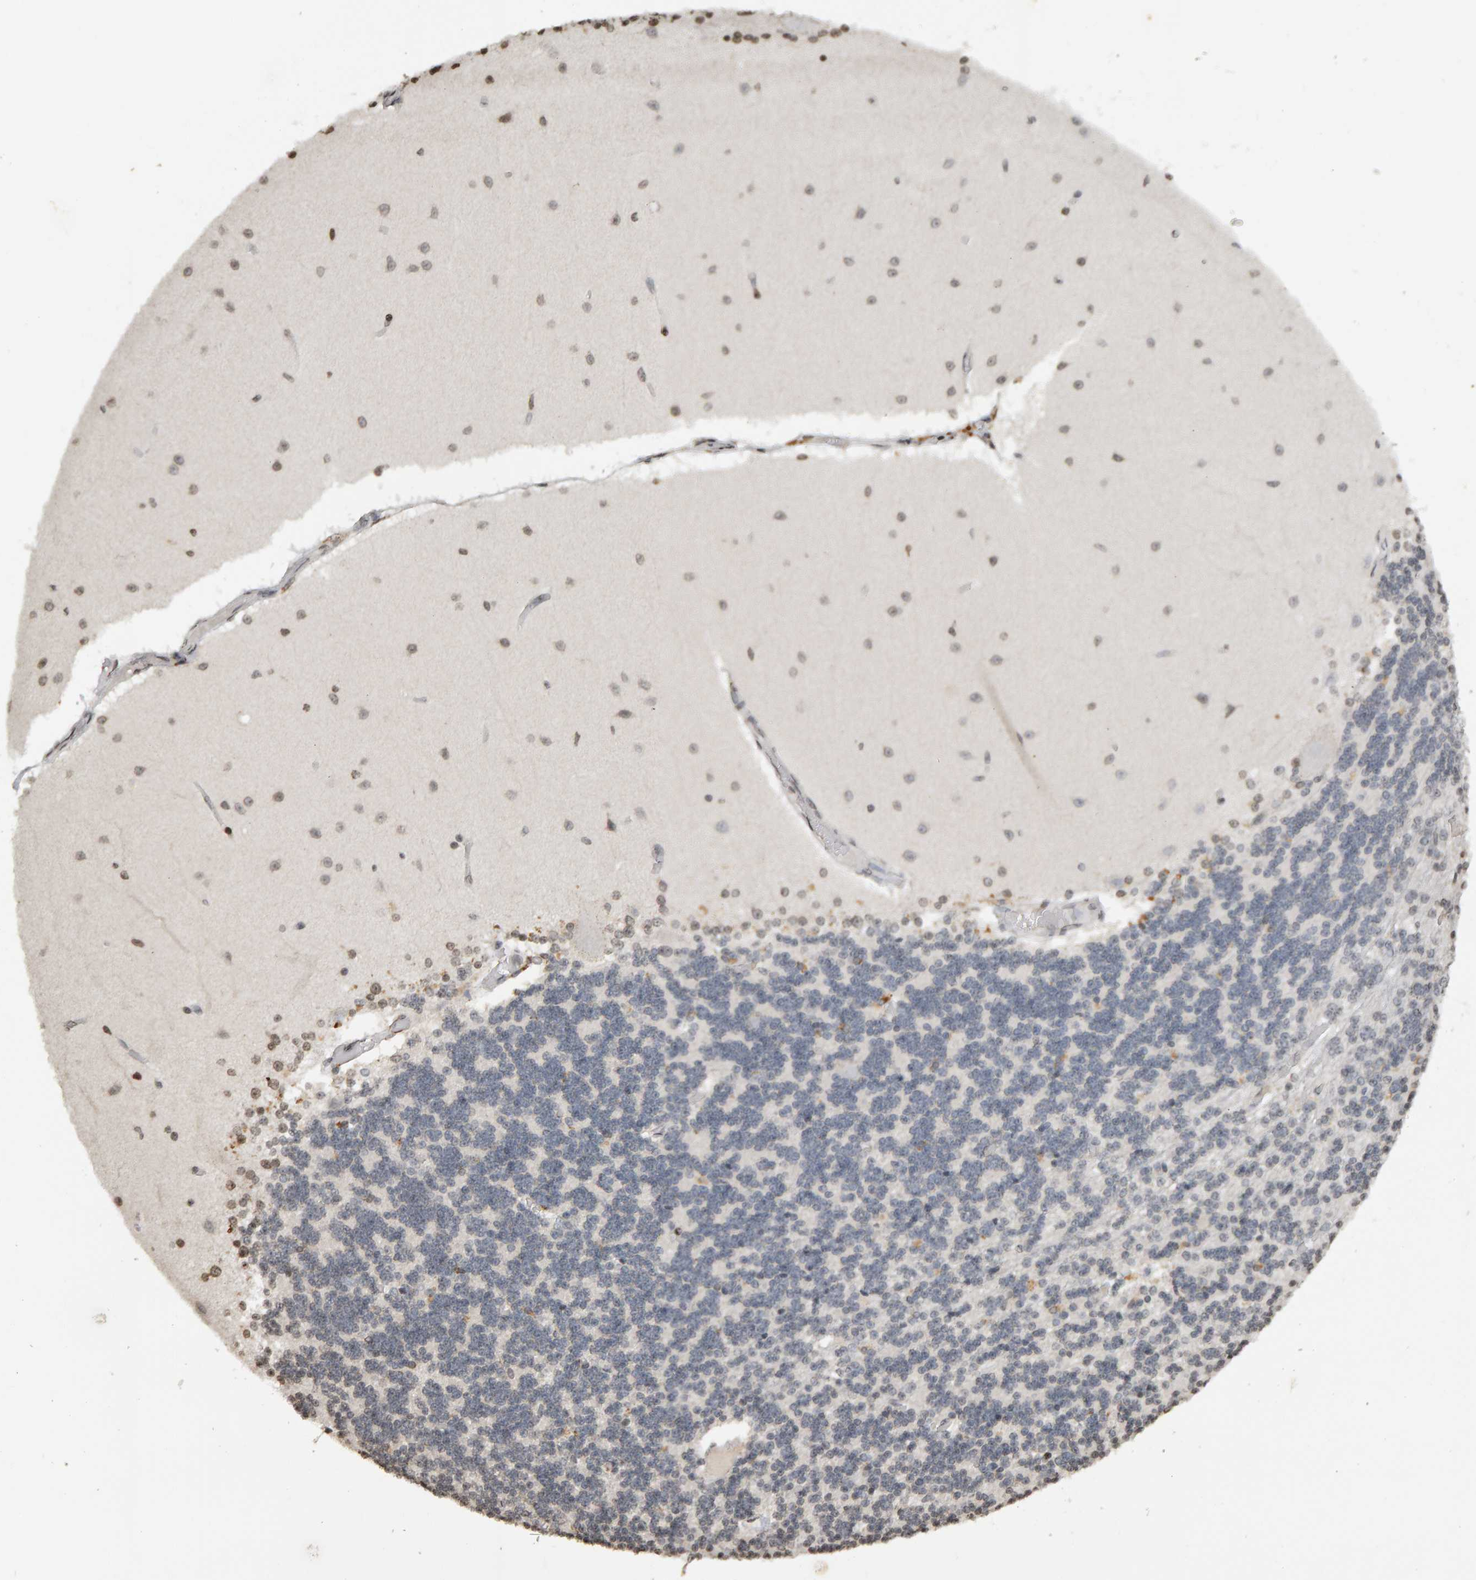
{"staining": {"intensity": "negative", "quantity": "none", "location": "none"}, "tissue": "cerebellum", "cell_type": "Cells in granular layer", "image_type": "normal", "snomed": [{"axis": "morphology", "description": "Normal tissue, NOS"}, {"axis": "topography", "description": "Cerebellum"}], "caption": "IHC micrograph of normal human cerebellum stained for a protein (brown), which exhibits no positivity in cells in granular layer. Brightfield microscopy of immunohistochemistry (IHC) stained with DAB (3,3'-diaminobenzidine) (brown) and hematoxylin (blue), captured at high magnification.", "gene": "TRAM1", "patient": {"sex": "female", "age": 54}}